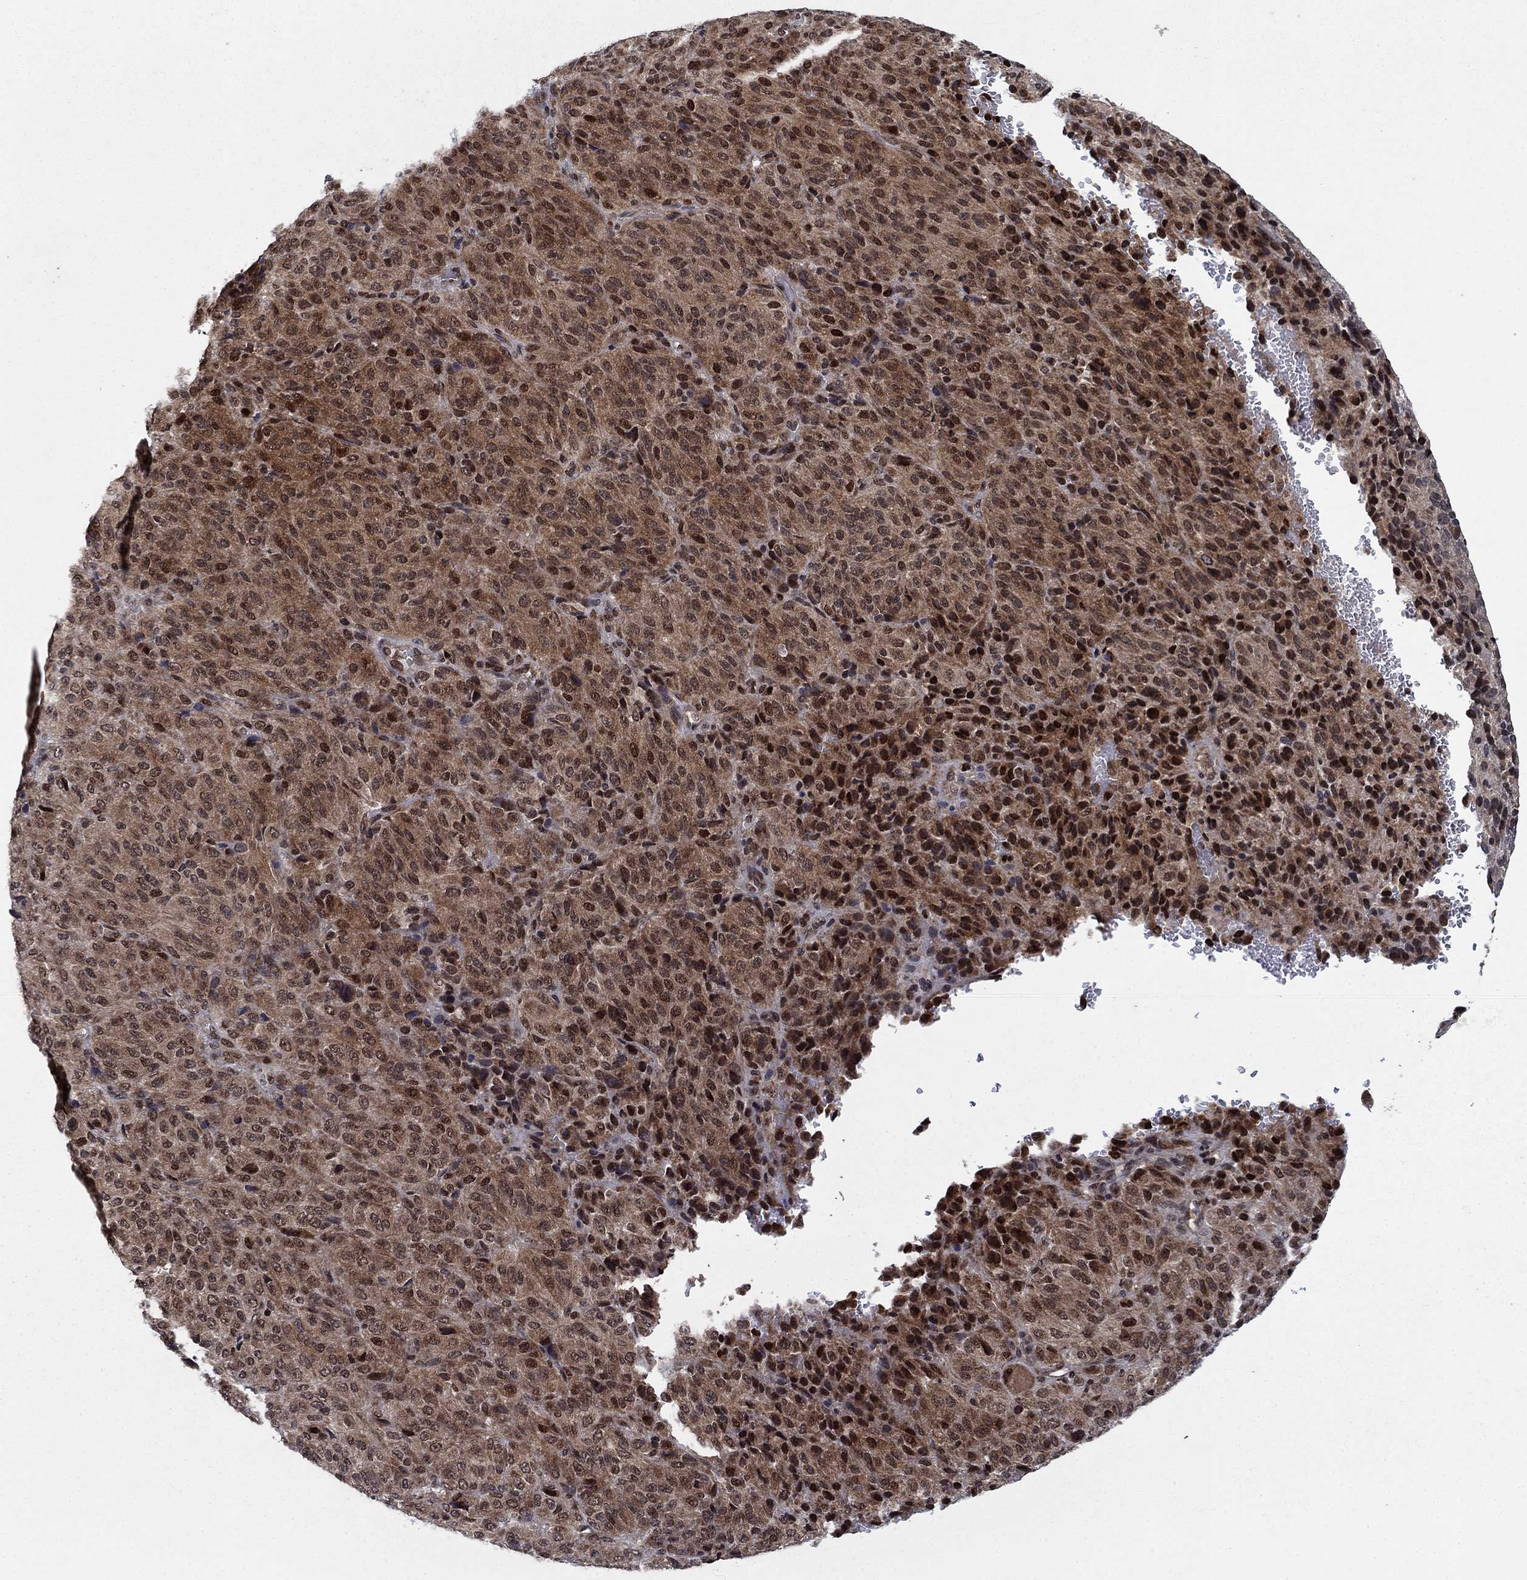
{"staining": {"intensity": "strong", "quantity": "<25%", "location": "cytoplasmic/membranous,nuclear"}, "tissue": "melanoma", "cell_type": "Tumor cells", "image_type": "cancer", "snomed": [{"axis": "morphology", "description": "Malignant melanoma, Metastatic site"}, {"axis": "topography", "description": "Brain"}], "caption": "Melanoma stained with a protein marker exhibits strong staining in tumor cells.", "gene": "PRICKLE4", "patient": {"sex": "female", "age": 56}}